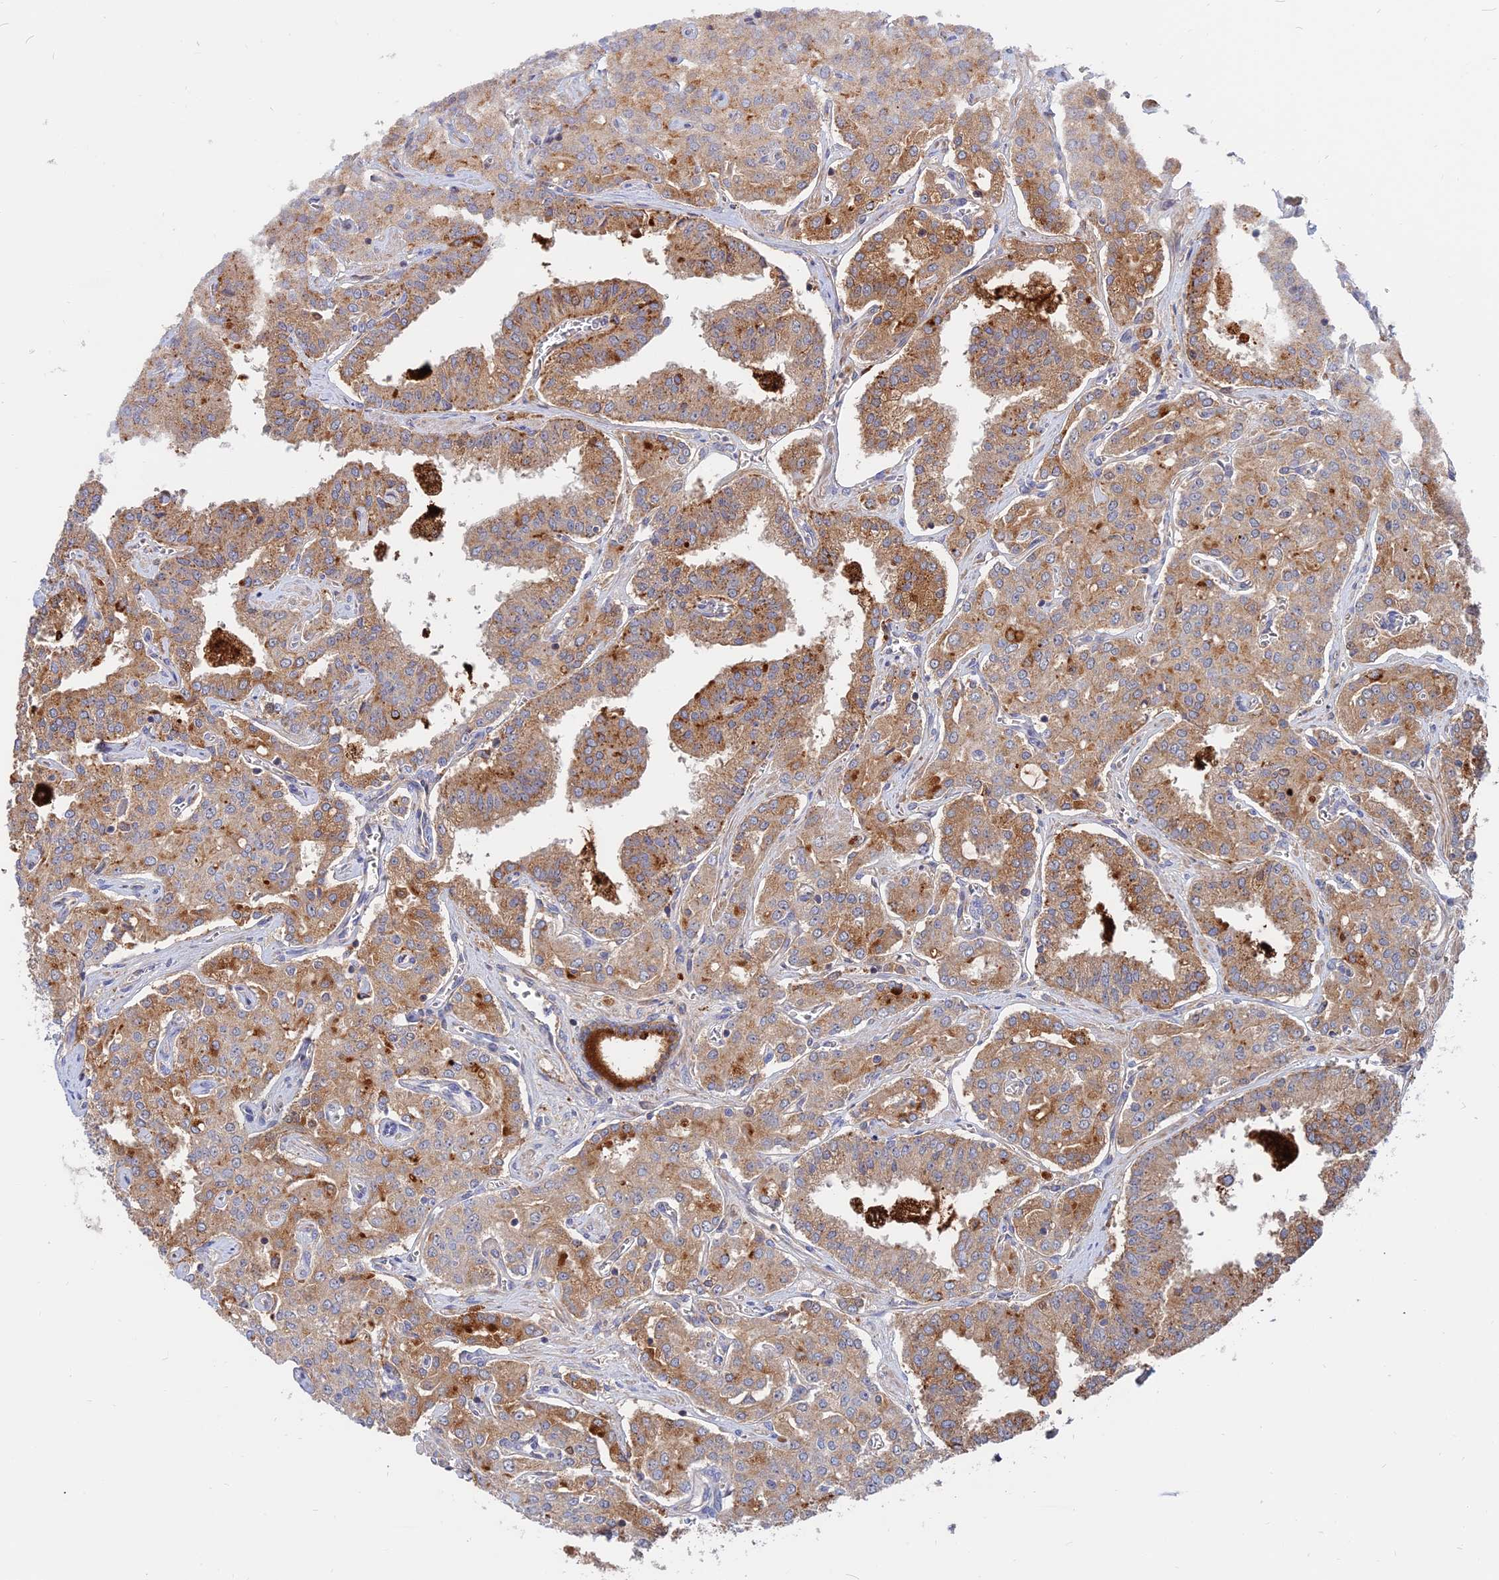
{"staining": {"intensity": "moderate", "quantity": ">75%", "location": "cytoplasmic/membranous"}, "tissue": "prostate cancer", "cell_type": "Tumor cells", "image_type": "cancer", "snomed": [{"axis": "morphology", "description": "Adenocarcinoma, High grade"}, {"axis": "topography", "description": "Prostate"}], "caption": "The histopathology image exhibits staining of prostate cancer, revealing moderate cytoplasmic/membranous protein staining (brown color) within tumor cells.", "gene": "TRIM43B", "patient": {"sex": "male", "age": 71}}